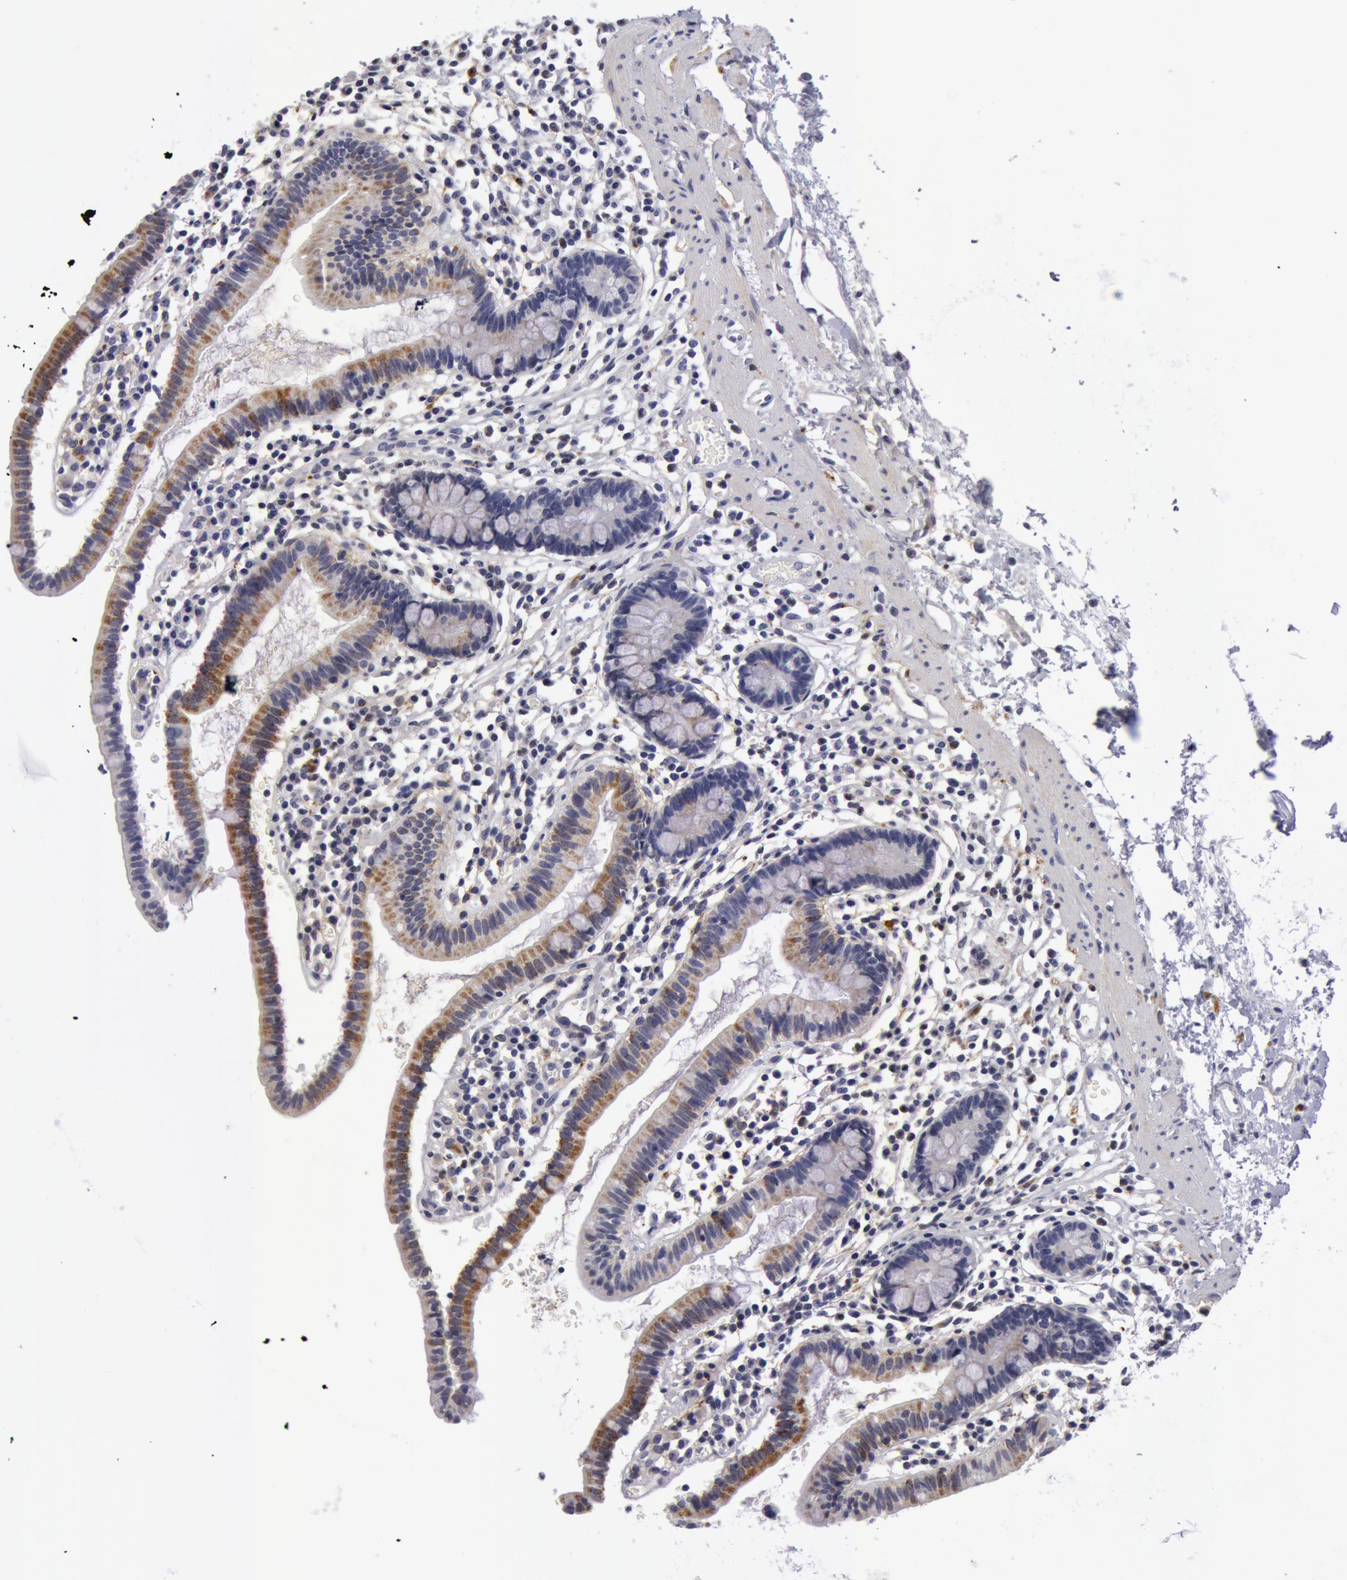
{"staining": {"intensity": "weak", "quantity": "25%-75%", "location": "cytoplasmic/membranous"}, "tissue": "small intestine", "cell_type": "Glandular cells", "image_type": "normal", "snomed": [{"axis": "morphology", "description": "Normal tissue, NOS"}, {"axis": "topography", "description": "Small intestine"}], "caption": "Immunohistochemistry photomicrograph of unremarkable small intestine: human small intestine stained using immunohistochemistry exhibits low levels of weak protein expression localized specifically in the cytoplasmic/membranous of glandular cells, appearing as a cytoplasmic/membranous brown color.", "gene": "NLGN4X", "patient": {"sex": "female", "age": 37}}